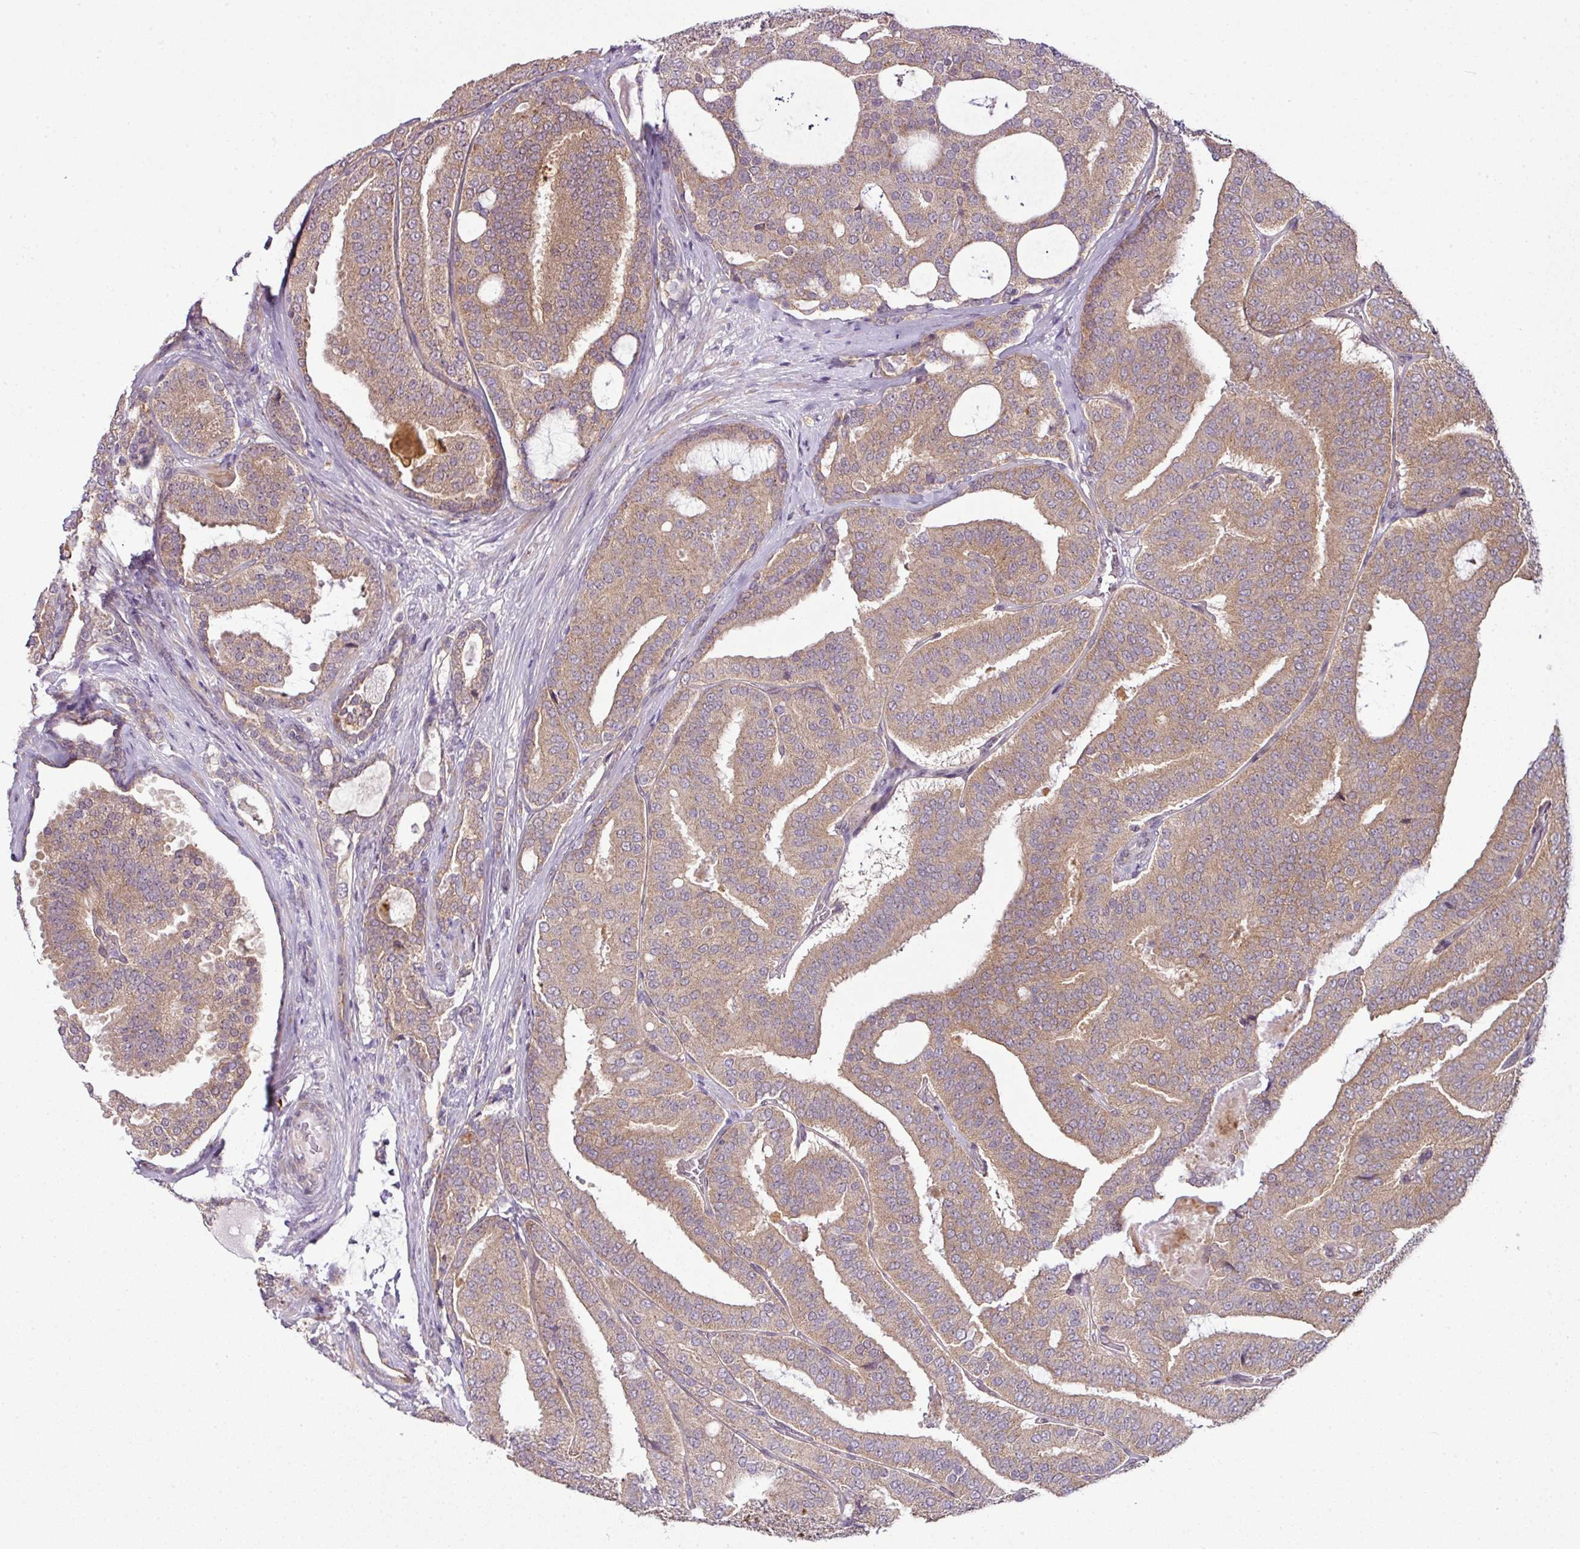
{"staining": {"intensity": "moderate", "quantity": ">75%", "location": "cytoplasmic/membranous"}, "tissue": "prostate cancer", "cell_type": "Tumor cells", "image_type": "cancer", "snomed": [{"axis": "morphology", "description": "Adenocarcinoma, High grade"}, {"axis": "topography", "description": "Prostate"}], "caption": "DAB (3,3'-diaminobenzidine) immunohistochemical staining of human prostate cancer demonstrates moderate cytoplasmic/membranous protein positivity in approximately >75% of tumor cells.", "gene": "DERPC", "patient": {"sex": "male", "age": 65}}